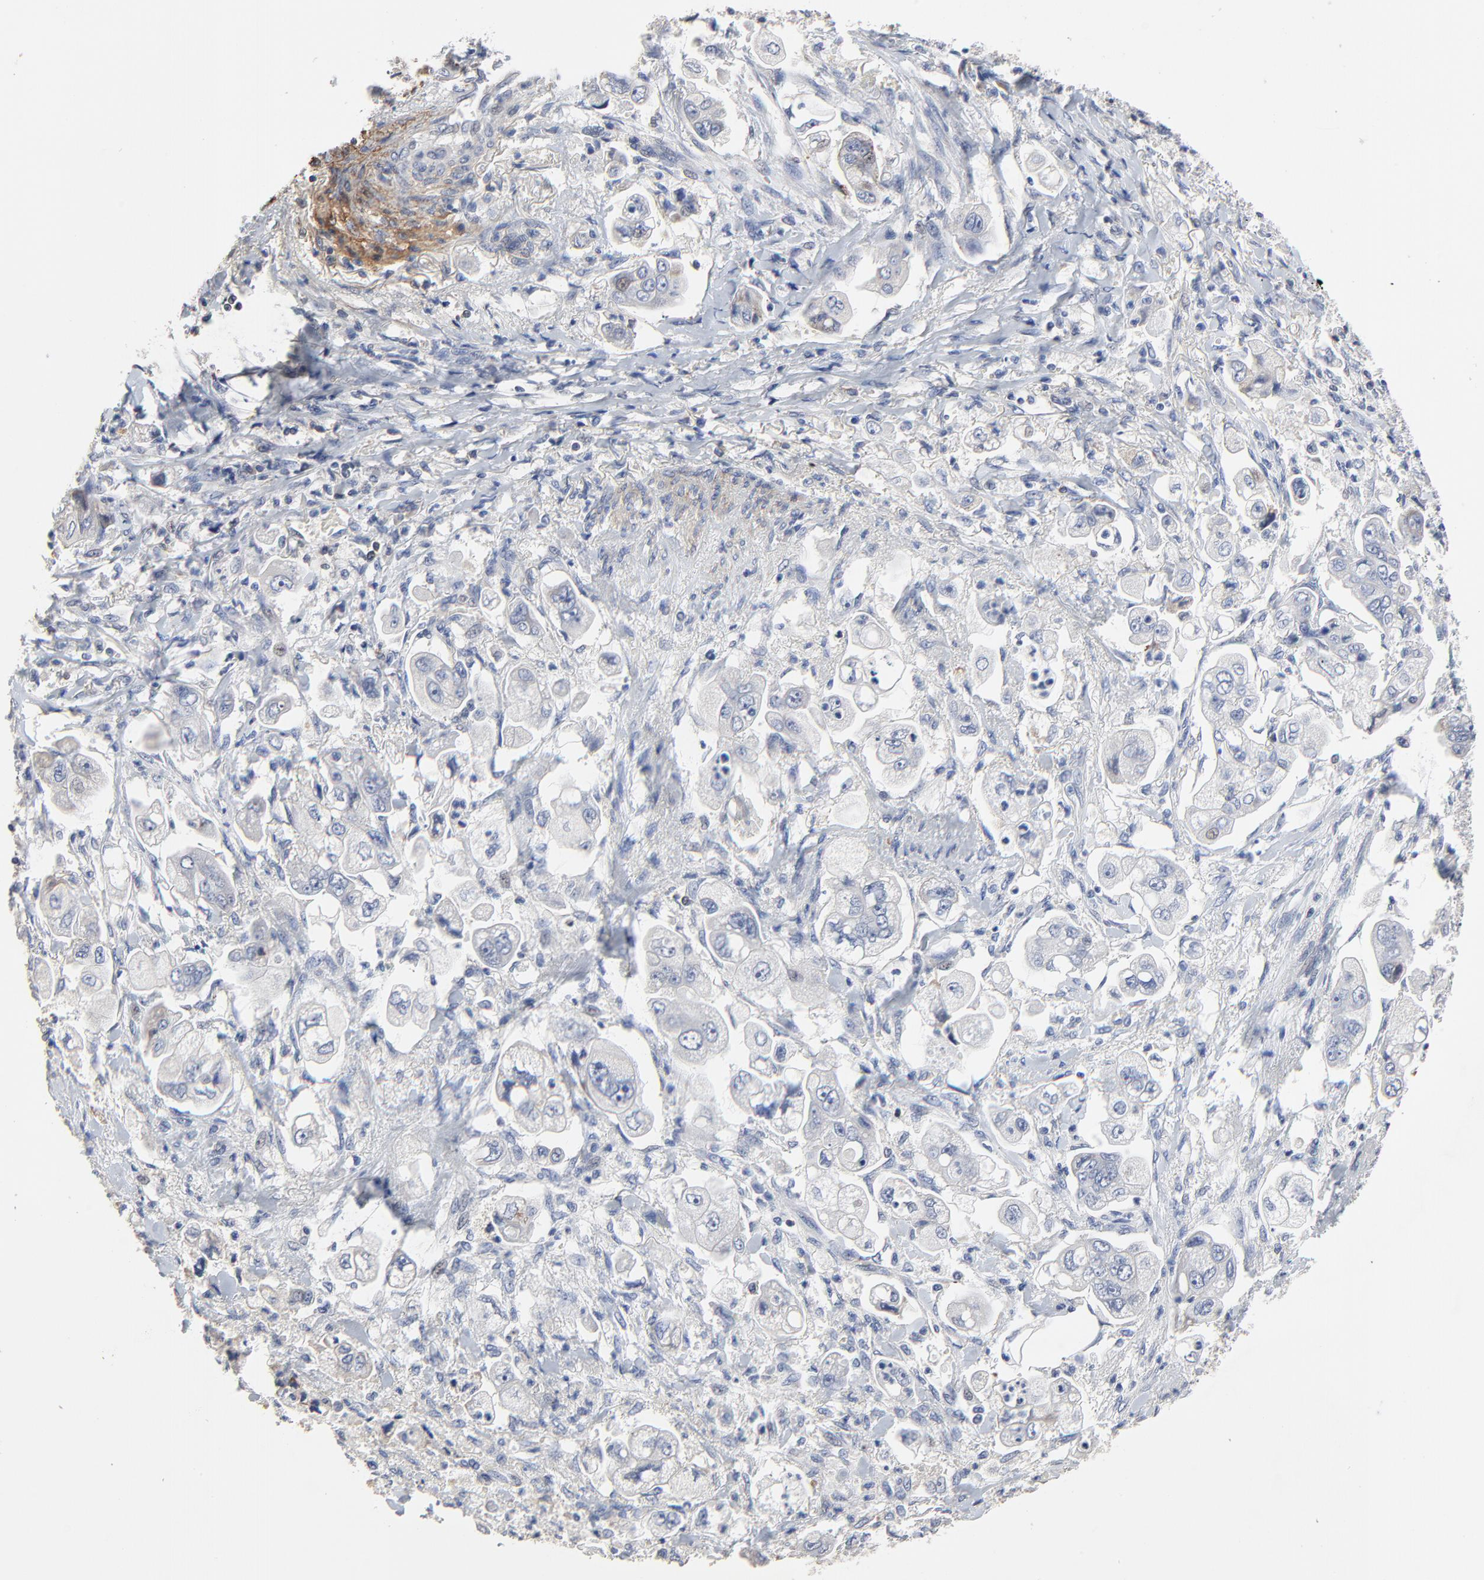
{"staining": {"intensity": "negative", "quantity": "none", "location": "none"}, "tissue": "stomach cancer", "cell_type": "Tumor cells", "image_type": "cancer", "snomed": [{"axis": "morphology", "description": "Adenocarcinoma, NOS"}, {"axis": "topography", "description": "Stomach"}], "caption": "Stomach cancer (adenocarcinoma) was stained to show a protein in brown. There is no significant staining in tumor cells. The staining is performed using DAB brown chromogen with nuclei counter-stained in using hematoxylin.", "gene": "SKAP1", "patient": {"sex": "male", "age": 62}}